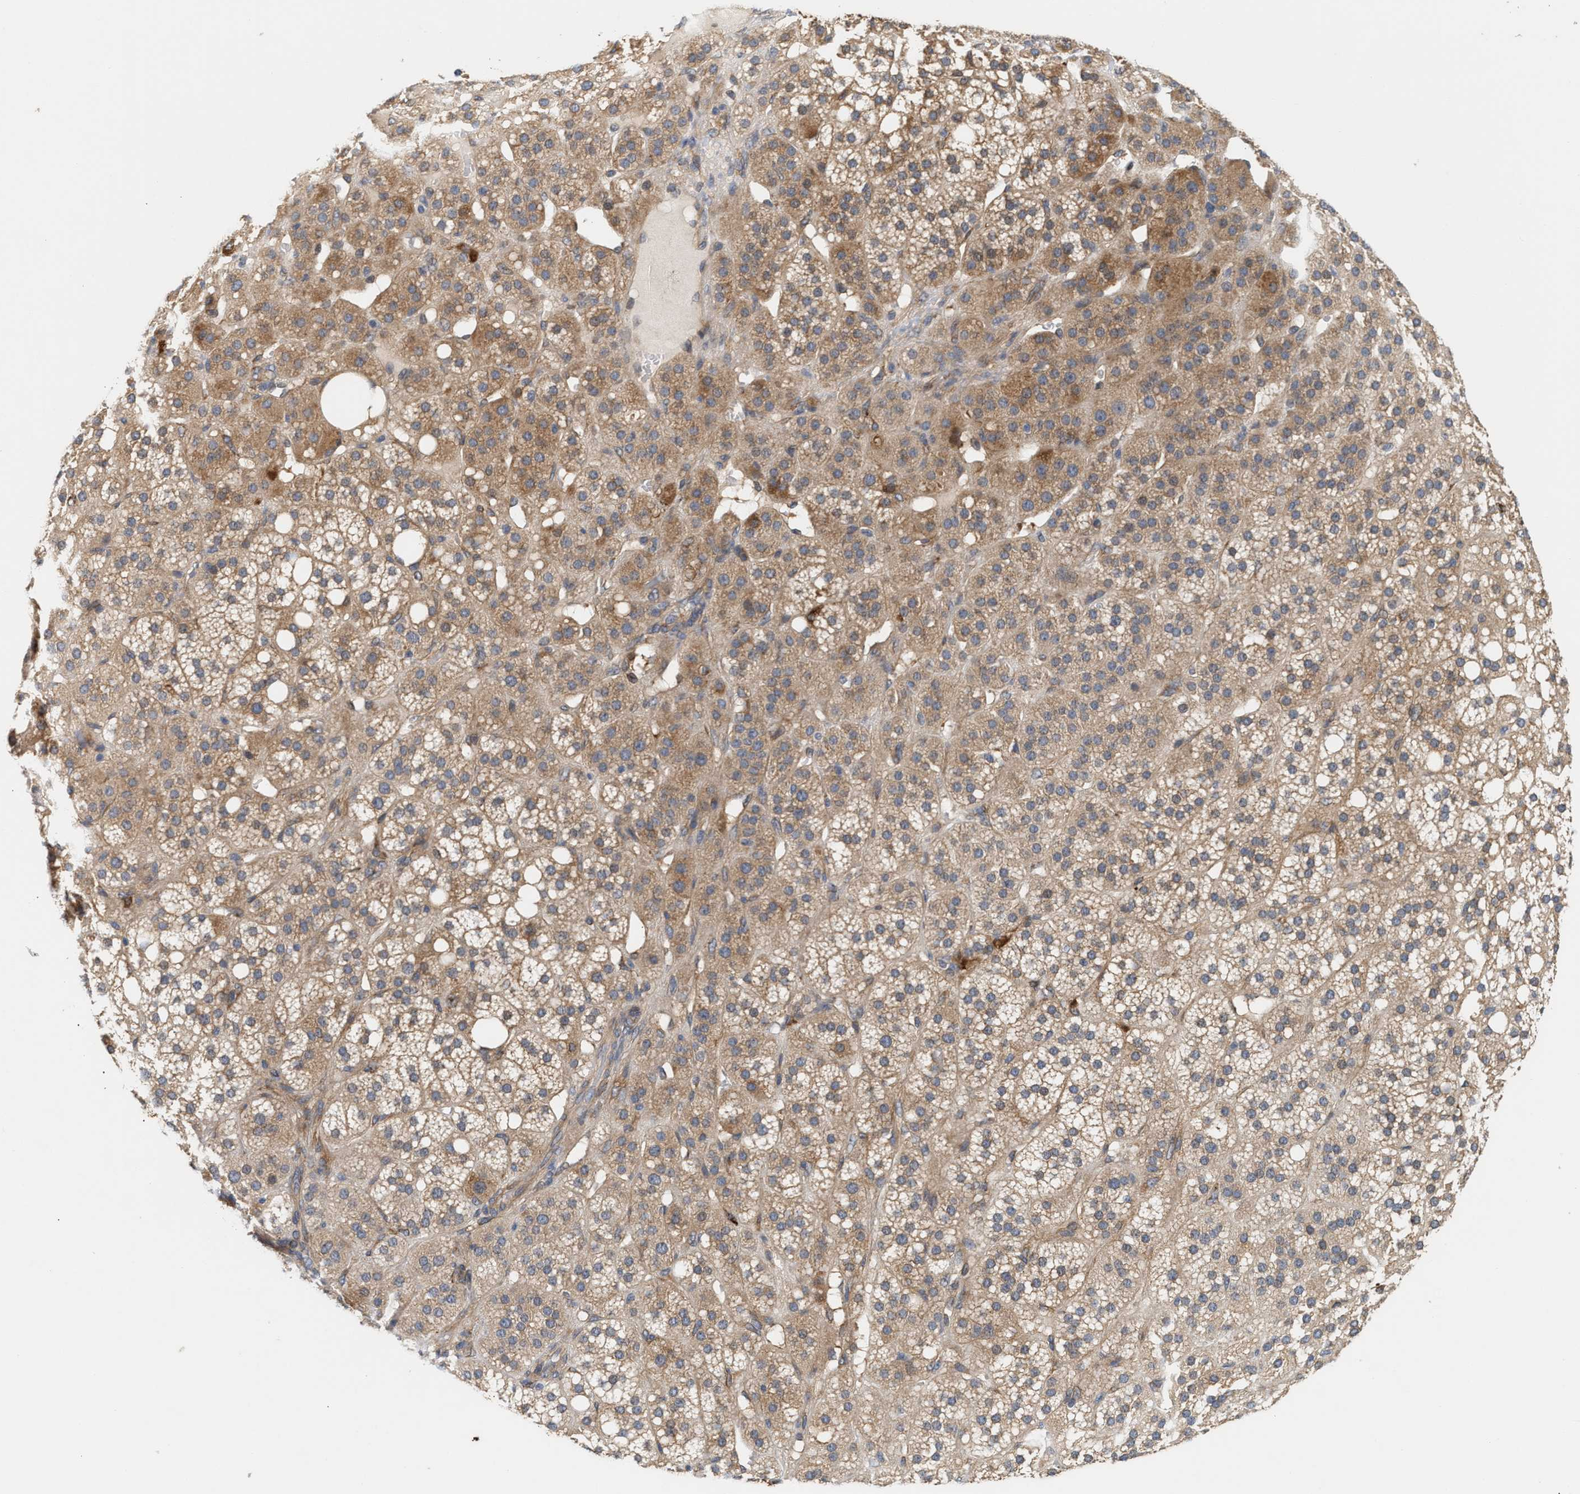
{"staining": {"intensity": "moderate", "quantity": ">75%", "location": "cytoplasmic/membranous"}, "tissue": "adrenal gland", "cell_type": "Glandular cells", "image_type": "normal", "snomed": [{"axis": "morphology", "description": "Normal tissue, NOS"}, {"axis": "topography", "description": "Adrenal gland"}], "caption": "High-power microscopy captured an immunohistochemistry histopathology image of benign adrenal gland, revealing moderate cytoplasmic/membranous expression in about >75% of glandular cells. (Stains: DAB (3,3'-diaminobenzidine) in brown, nuclei in blue, Microscopy: brightfield microscopy at high magnification).", "gene": "PLCD1", "patient": {"sex": "female", "age": 59}}